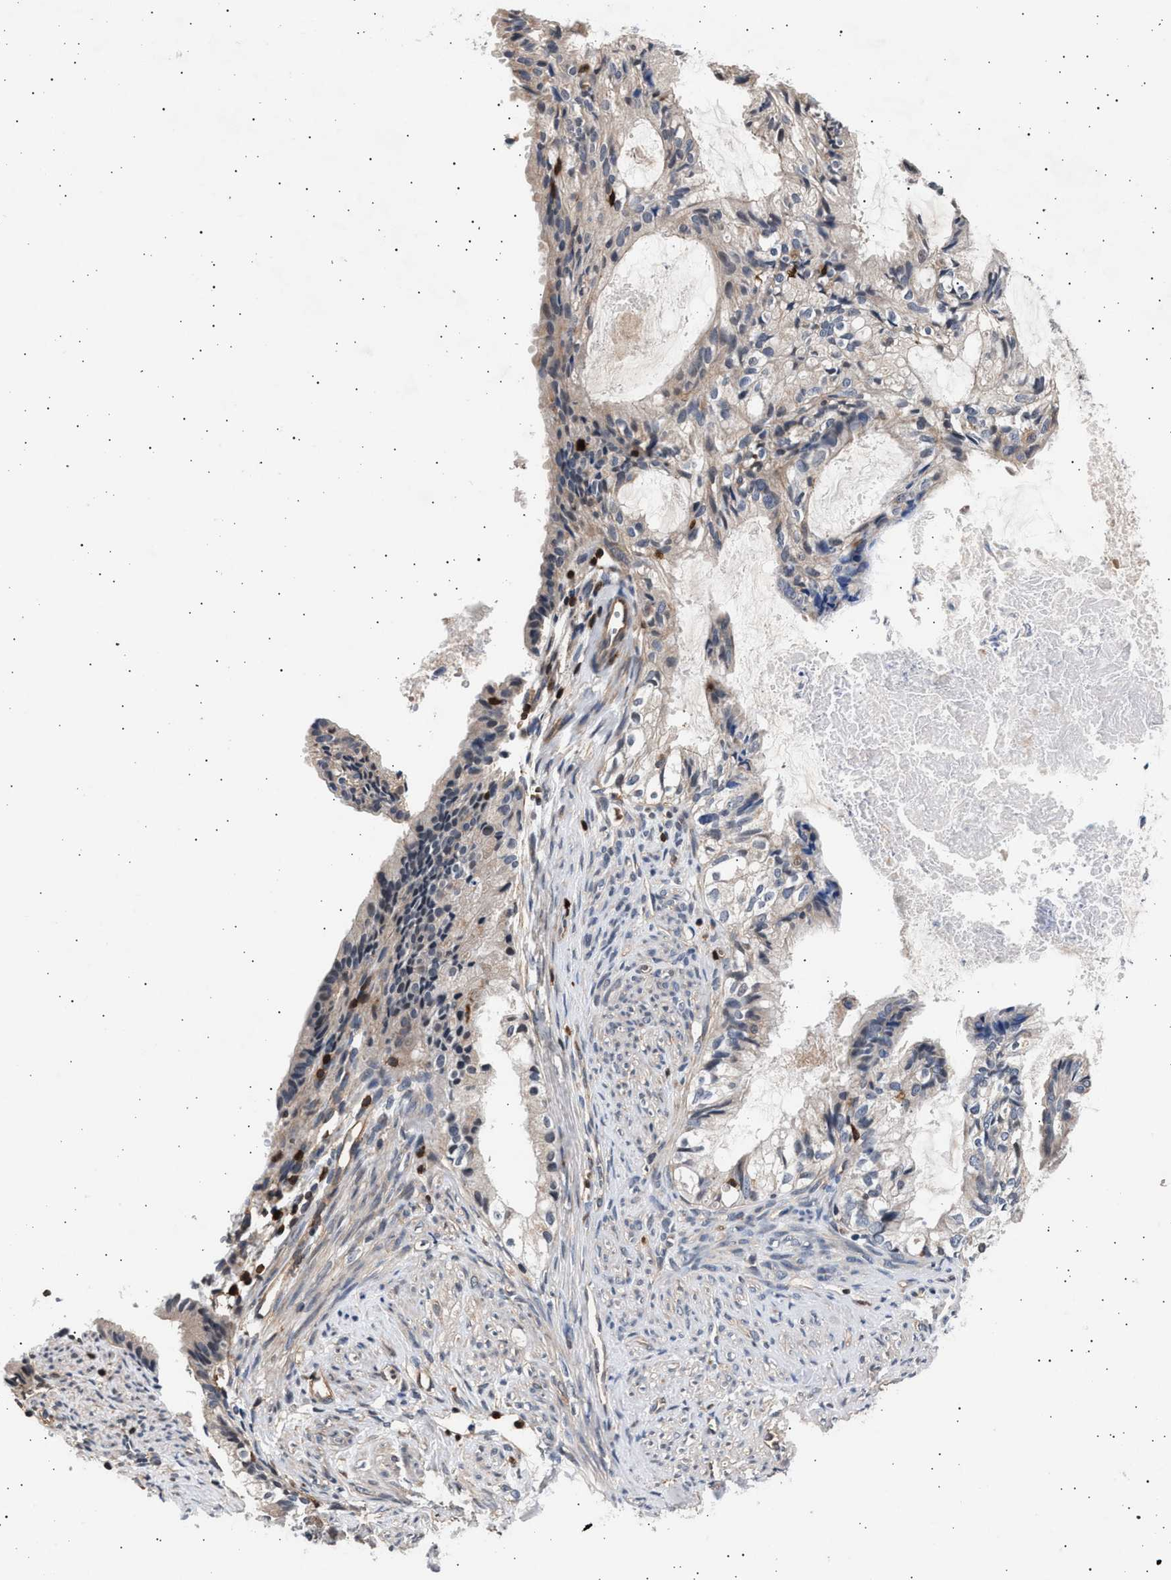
{"staining": {"intensity": "negative", "quantity": "none", "location": "none"}, "tissue": "cervical cancer", "cell_type": "Tumor cells", "image_type": "cancer", "snomed": [{"axis": "morphology", "description": "Normal tissue, NOS"}, {"axis": "morphology", "description": "Adenocarcinoma, NOS"}, {"axis": "topography", "description": "Cervix"}, {"axis": "topography", "description": "Endometrium"}], "caption": "Immunohistochemistry of human adenocarcinoma (cervical) displays no expression in tumor cells. (Stains: DAB (3,3'-diaminobenzidine) immunohistochemistry with hematoxylin counter stain, Microscopy: brightfield microscopy at high magnification).", "gene": "GRAP2", "patient": {"sex": "female", "age": 86}}